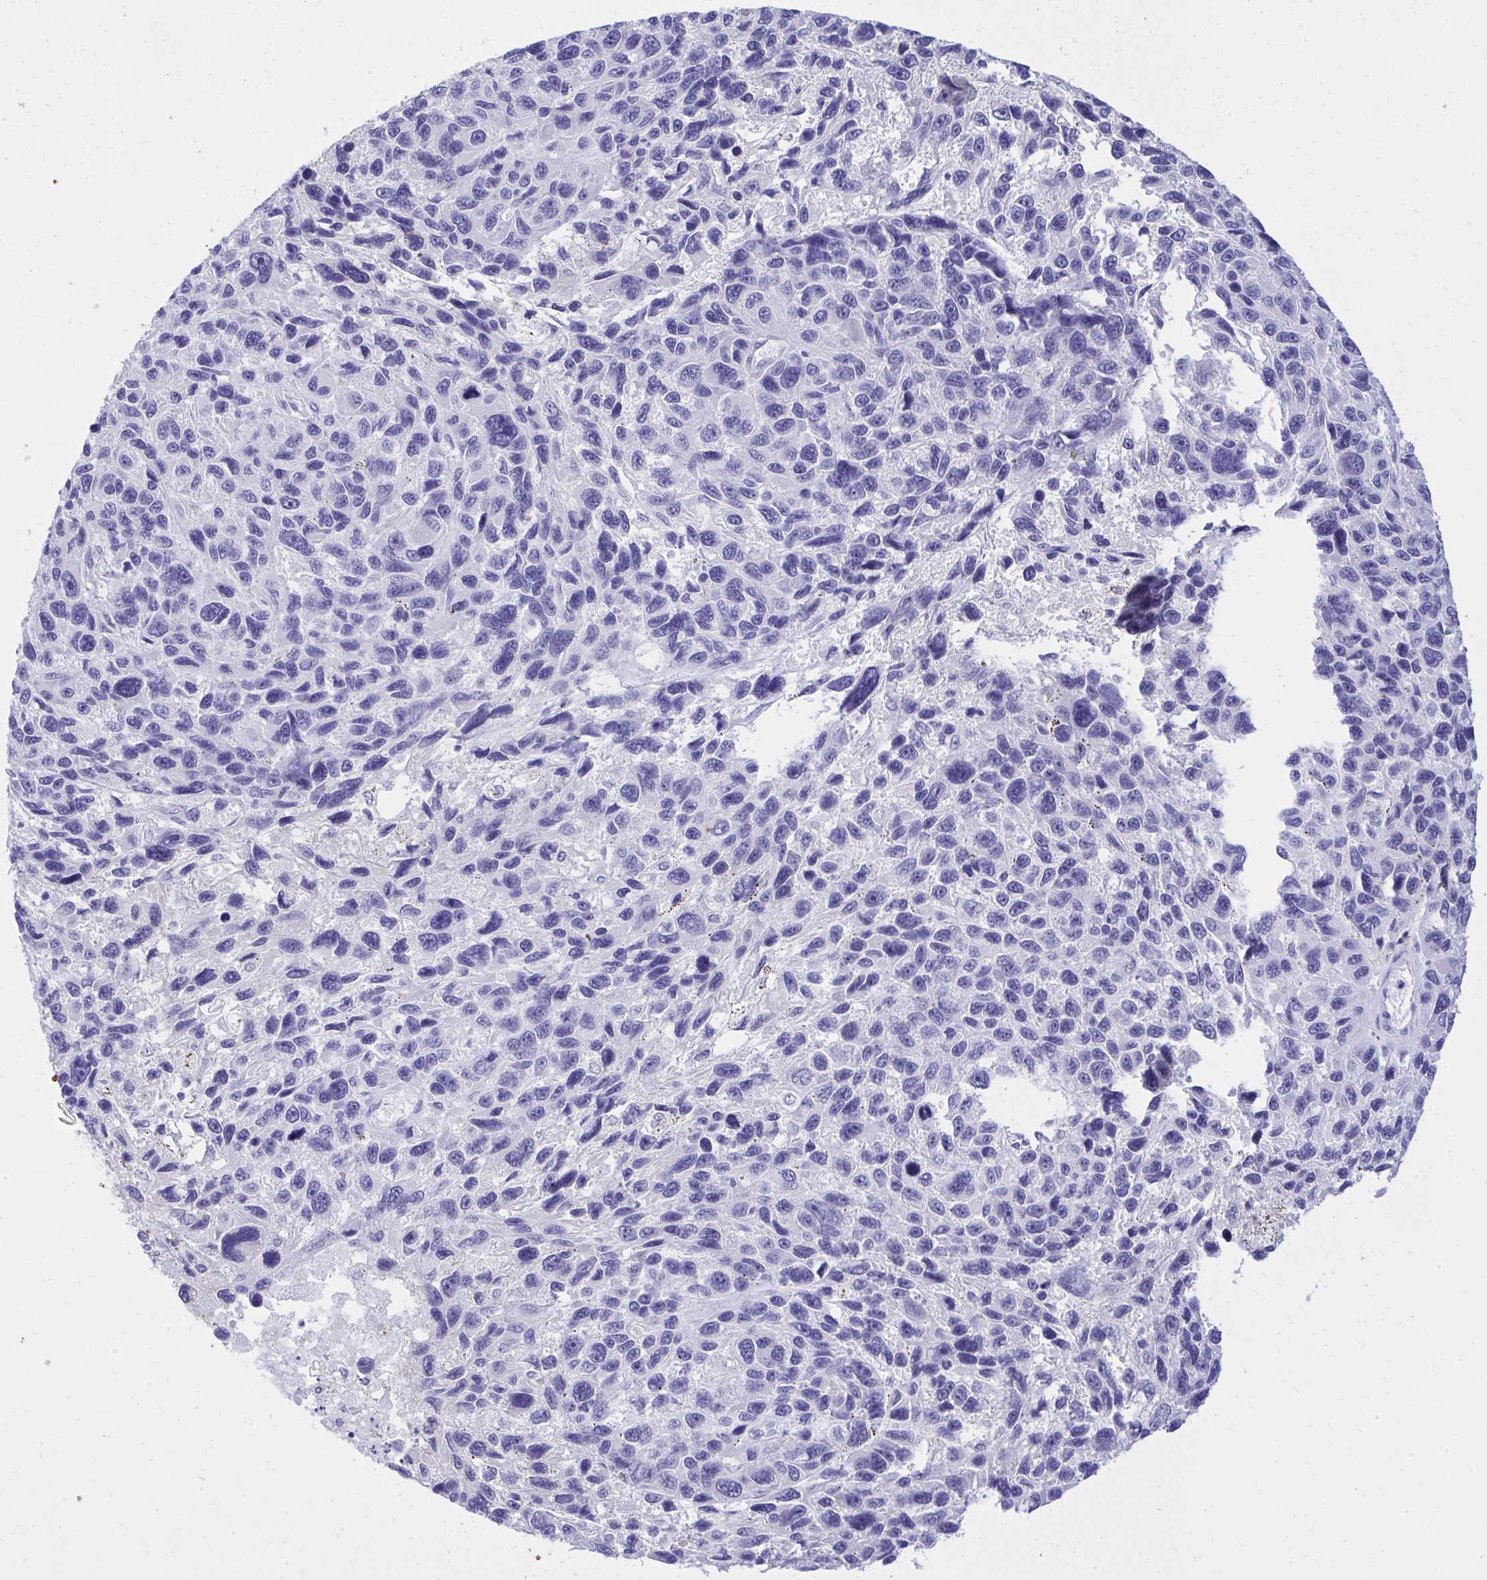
{"staining": {"intensity": "negative", "quantity": "none", "location": "none"}, "tissue": "melanoma", "cell_type": "Tumor cells", "image_type": "cancer", "snomed": [{"axis": "morphology", "description": "Malignant melanoma, NOS"}, {"axis": "topography", "description": "Skin"}], "caption": "A photomicrograph of malignant melanoma stained for a protein displays no brown staining in tumor cells. (DAB (3,3'-diaminobenzidine) IHC visualized using brightfield microscopy, high magnification).", "gene": "PSD", "patient": {"sex": "male", "age": 53}}